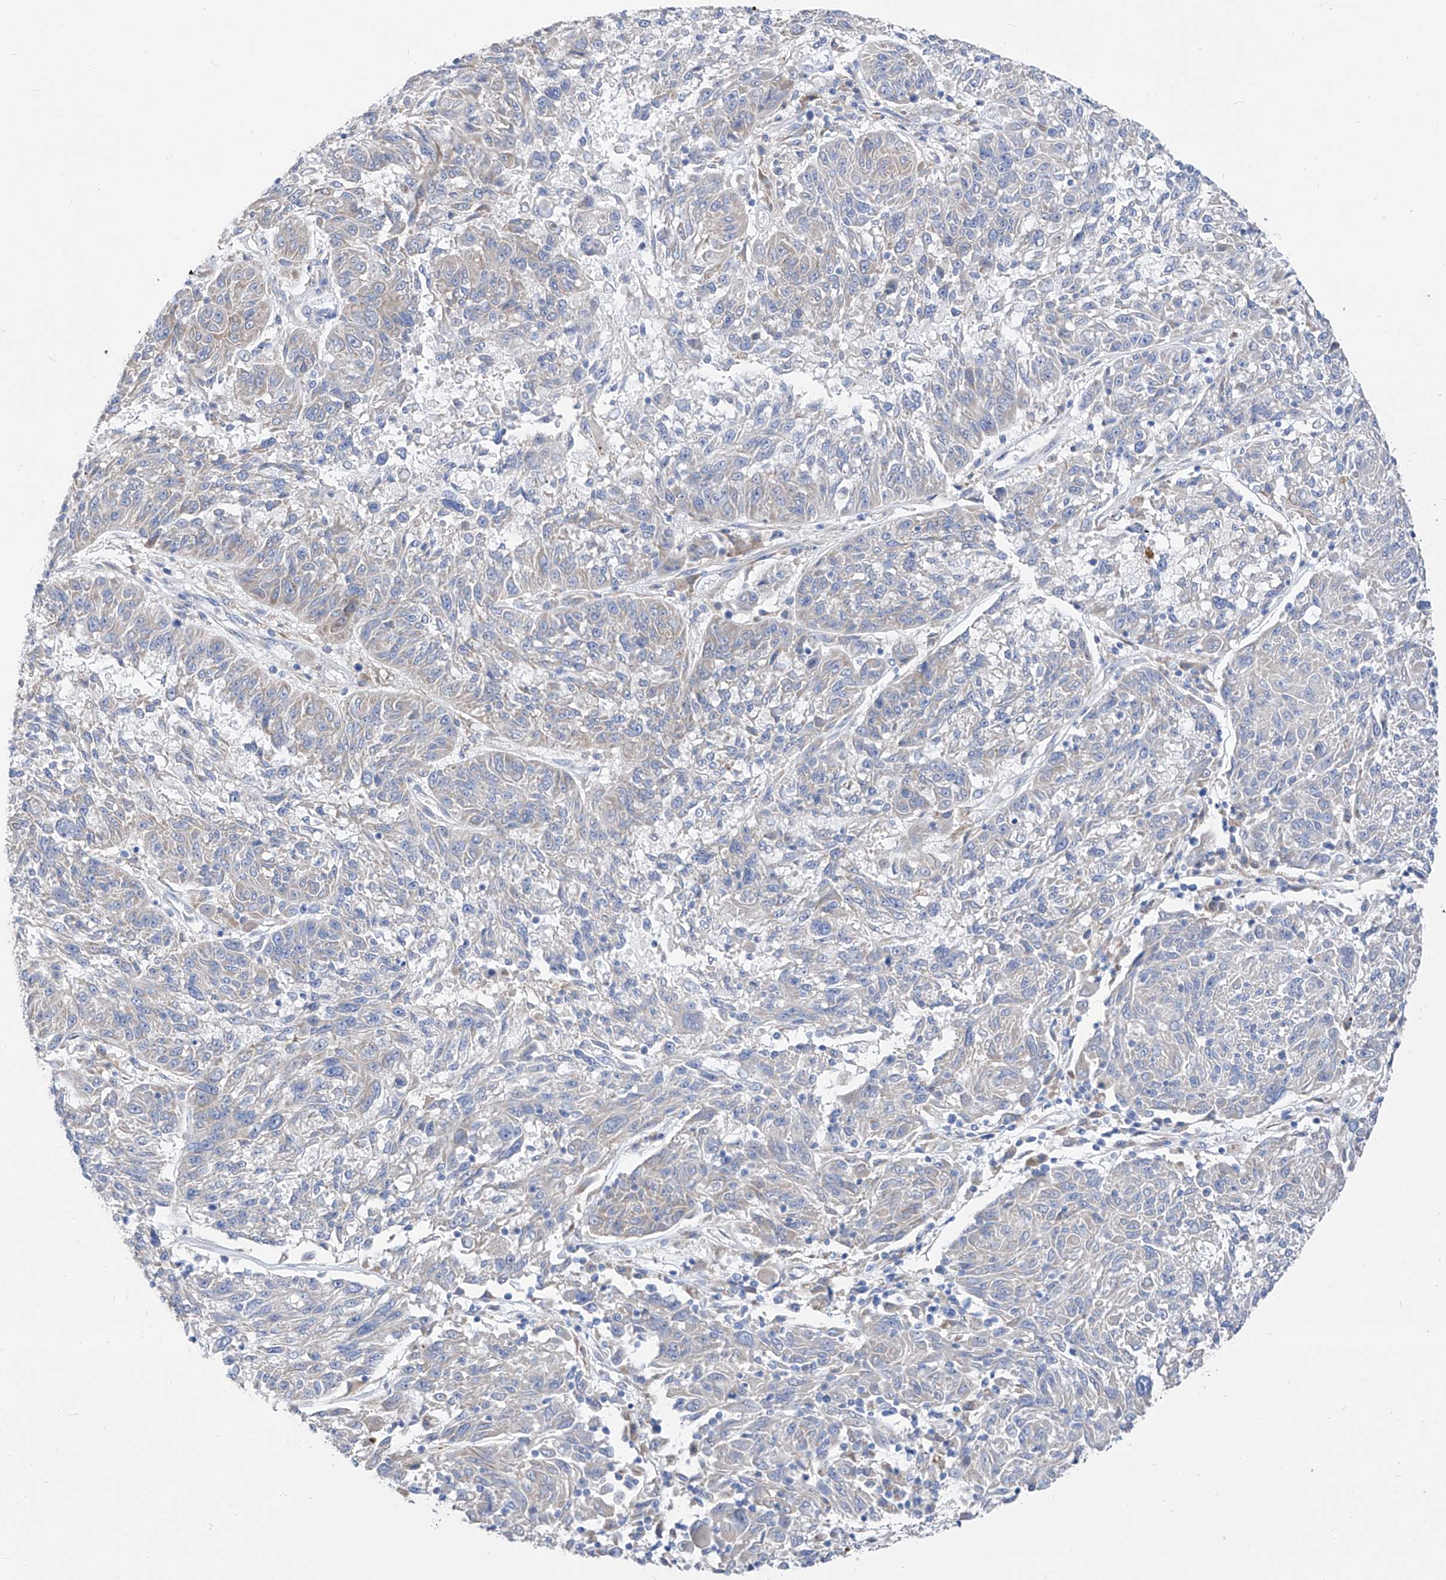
{"staining": {"intensity": "negative", "quantity": "none", "location": "none"}, "tissue": "melanoma", "cell_type": "Tumor cells", "image_type": "cancer", "snomed": [{"axis": "morphology", "description": "Malignant melanoma, NOS"}, {"axis": "topography", "description": "Skin"}], "caption": "The histopathology image displays no significant positivity in tumor cells of melanoma.", "gene": "UFL1", "patient": {"sex": "male", "age": 53}}